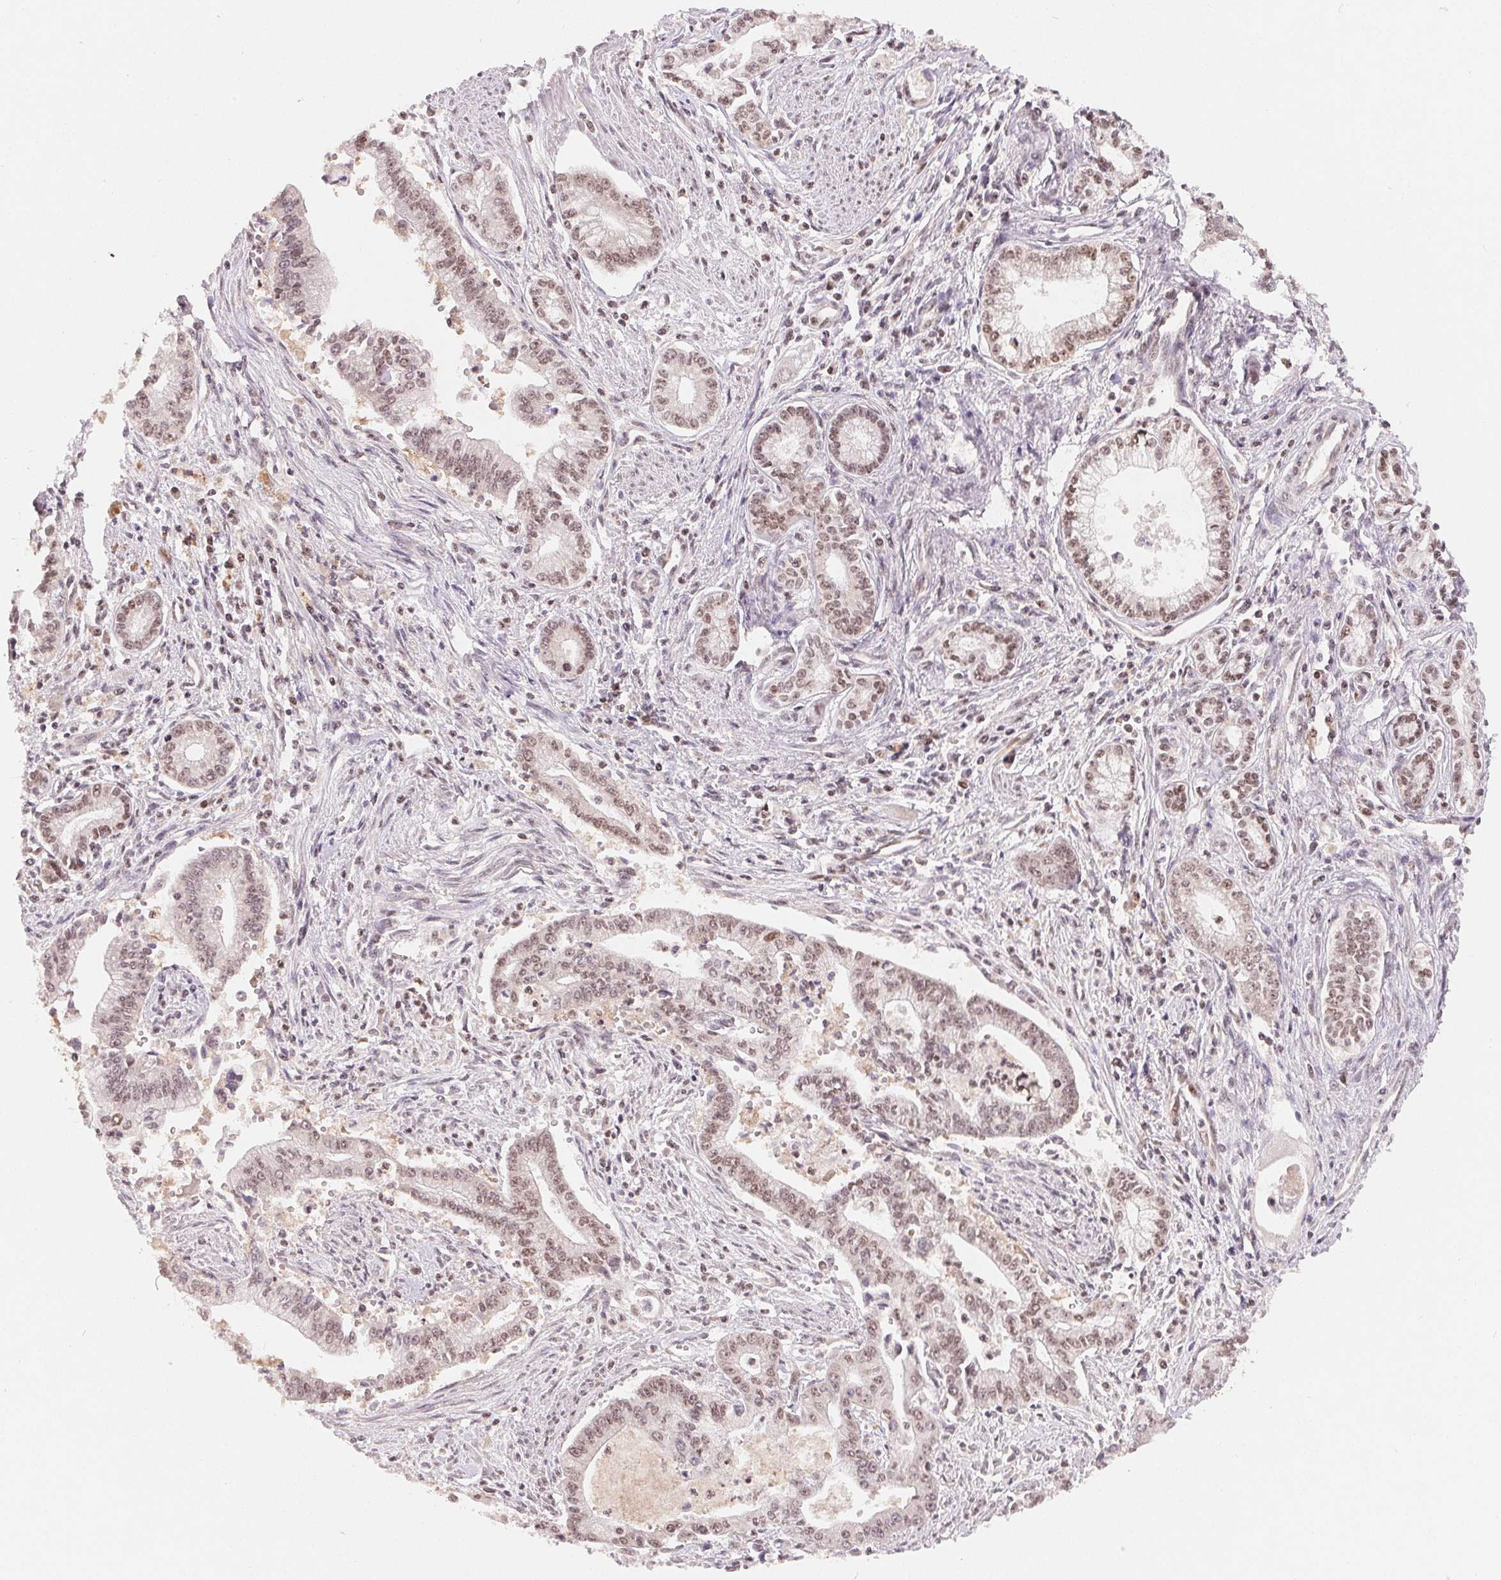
{"staining": {"intensity": "weak", "quantity": "25%-75%", "location": "nuclear"}, "tissue": "pancreatic cancer", "cell_type": "Tumor cells", "image_type": "cancer", "snomed": [{"axis": "morphology", "description": "Adenocarcinoma, NOS"}, {"axis": "topography", "description": "Pancreas"}], "caption": "Adenocarcinoma (pancreatic) stained with IHC displays weak nuclear staining in about 25%-75% of tumor cells.", "gene": "HMGN3", "patient": {"sex": "female", "age": 65}}